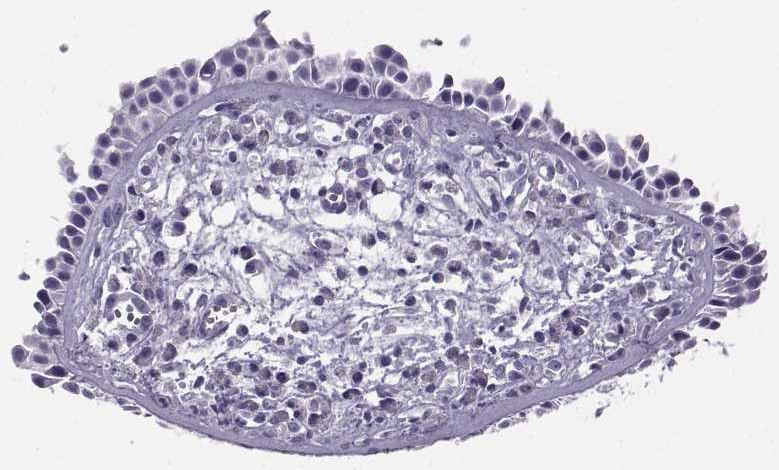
{"staining": {"intensity": "negative", "quantity": "none", "location": "none"}, "tissue": "nasopharynx", "cell_type": "Respiratory epithelial cells", "image_type": "normal", "snomed": [{"axis": "morphology", "description": "Normal tissue, NOS"}, {"axis": "topography", "description": "Nasopharynx"}], "caption": "DAB (3,3'-diaminobenzidine) immunohistochemical staining of normal nasopharynx shows no significant staining in respiratory epithelial cells. (Stains: DAB immunohistochemistry with hematoxylin counter stain, Microscopy: brightfield microscopy at high magnification).", "gene": "WFDC8", "patient": {"sex": "male", "age": 83}}